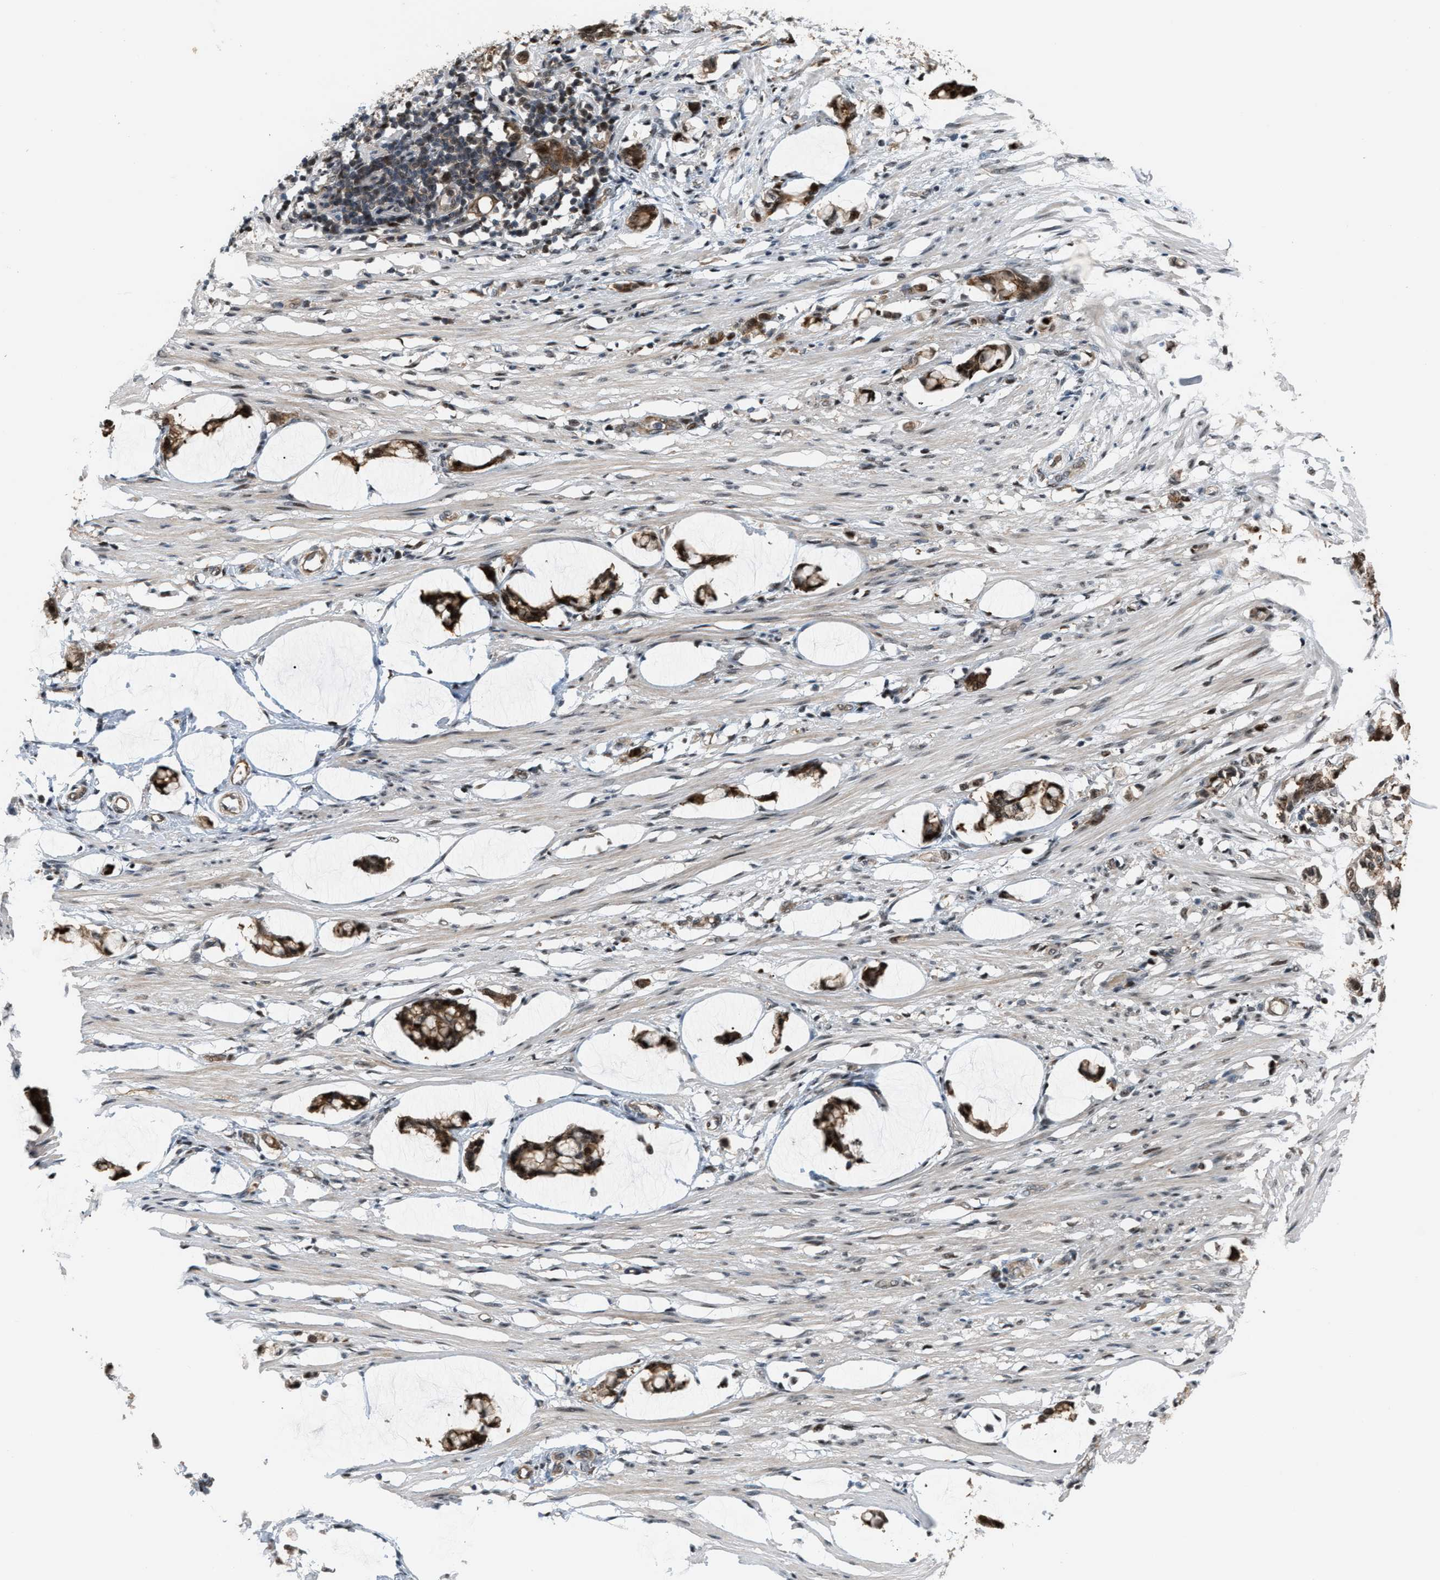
{"staining": {"intensity": "moderate", "quantity": "25%-75%", "location": "cytoplasmic/membranous"}, "tissue": "smooth muscle", "cell_type": "Smooth muscle cells", "image_type": "normal", "snomed": [{"axis": "morphology", "description": "Normal tissue, NOS"}, {"axis": "morphology", "description": "Adenocarcinoma, NOS"}, {"axis": "topography", "description": "Smooth muscle"}, {"axis": "topography", "description": "Colon"}], "caption": "IHC histopathology image of unremarkable smooth muscle: smooth muscle stained using immunohistochemistry exhibits medium levels of moderate protein expression localized specifically in the cytoplasmic/membranous of smooth muscle cells, appearing as a cytoplasmic/membranous brown color.", "gene": "RFFL", "patient": {"sex": "male", "age": 14}}